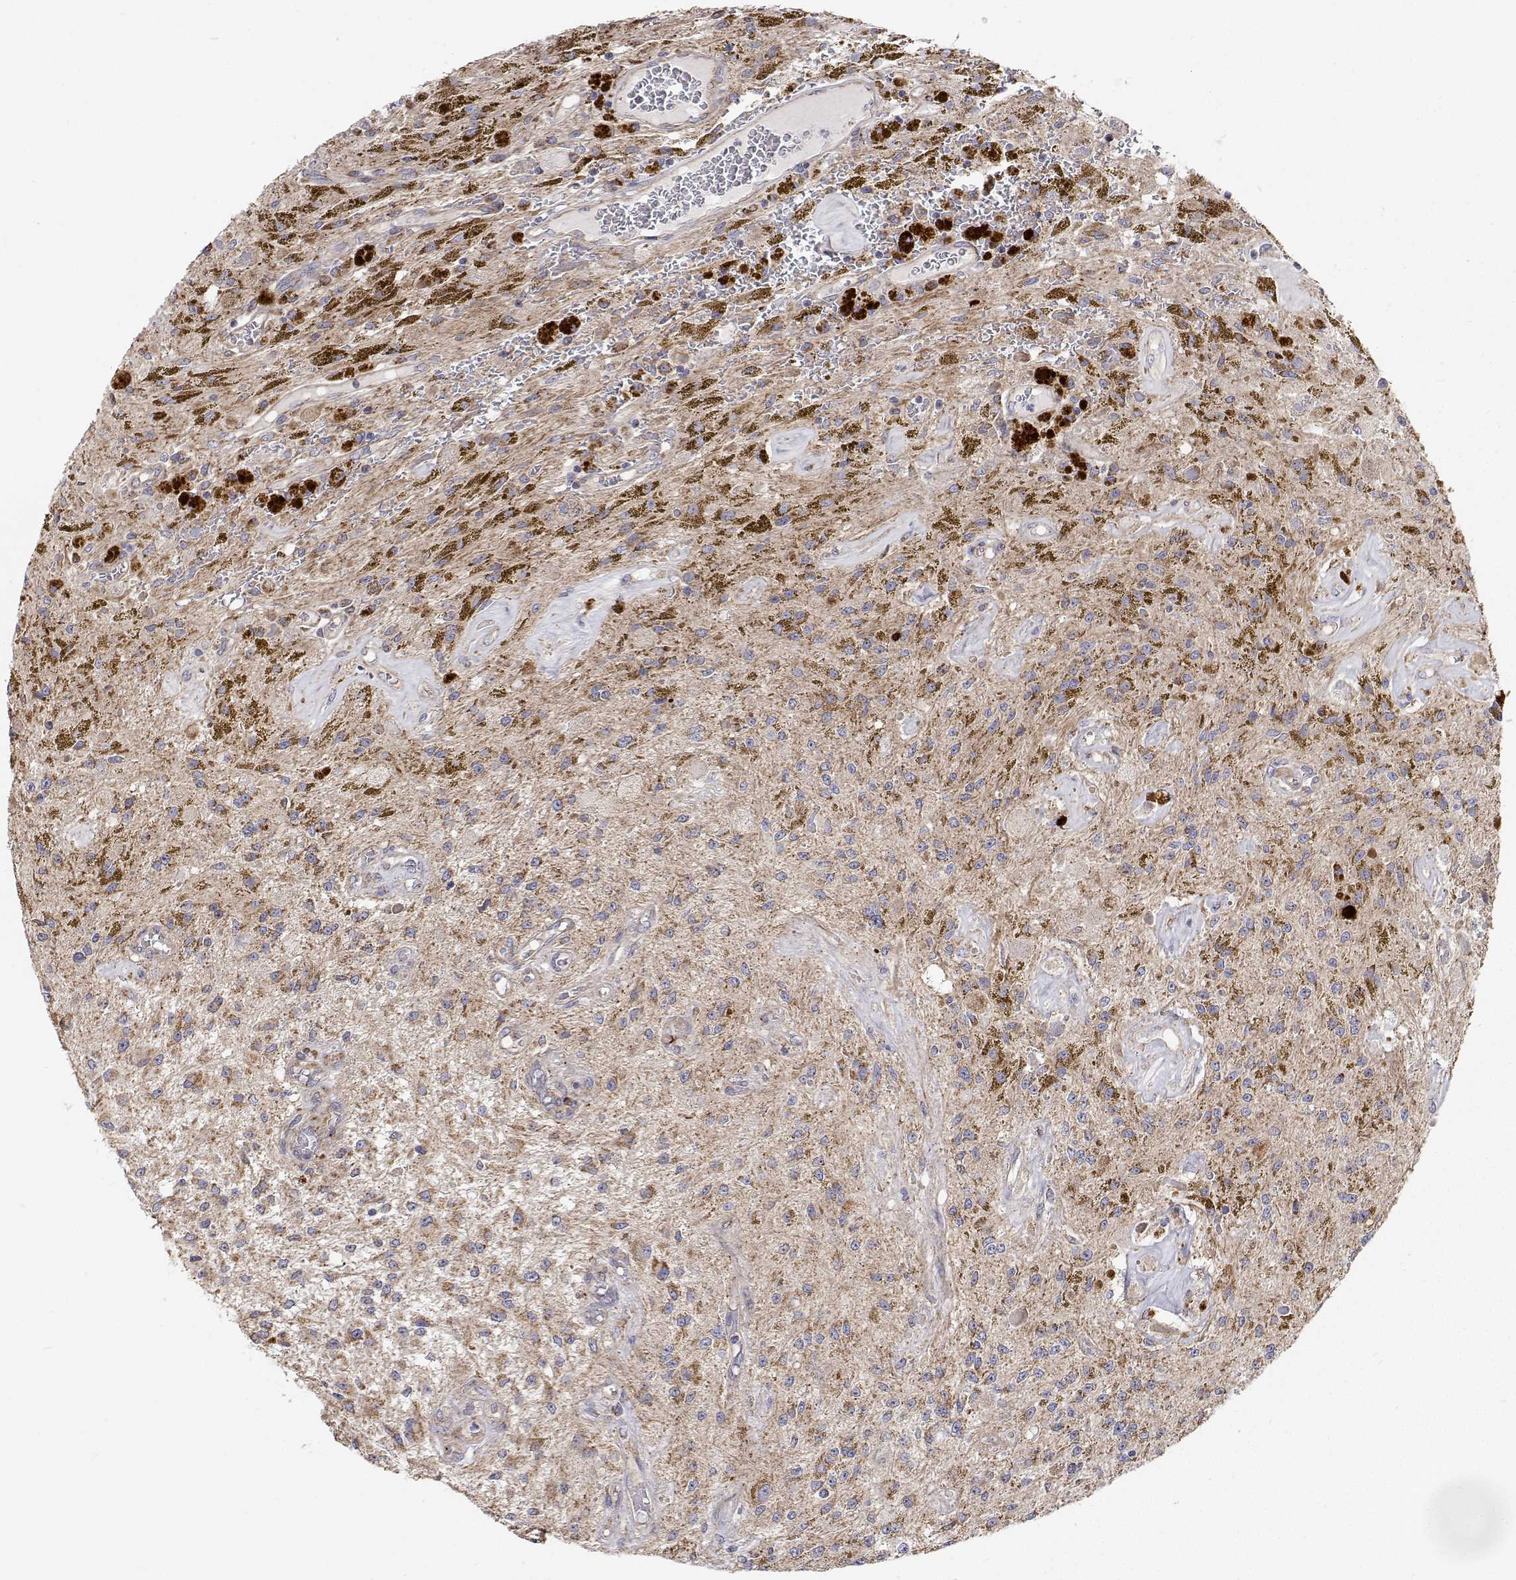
{"staining": {"intensity": "moderate", "quantity": "<25%", "location": "cytoplasmic/membranous"}, "tissue": "glioma", "cell_type": "Tumor cells", "image_type": "cancer", "snomed": [{"axis": "morphology", "description": "Glioma, malignant, Low grade"}, {"axis": "topography", "description": "Cerebellum"}], "caption": "High-power microscopy captured an immunohistochemistry (IHC) micrograph of glioma, revealing moderate cytoplasmic/membranous staining in approximately <25% of tumor cells.", "gene": "SPICE1", "patient": {"sex": "female", "age": 14}}